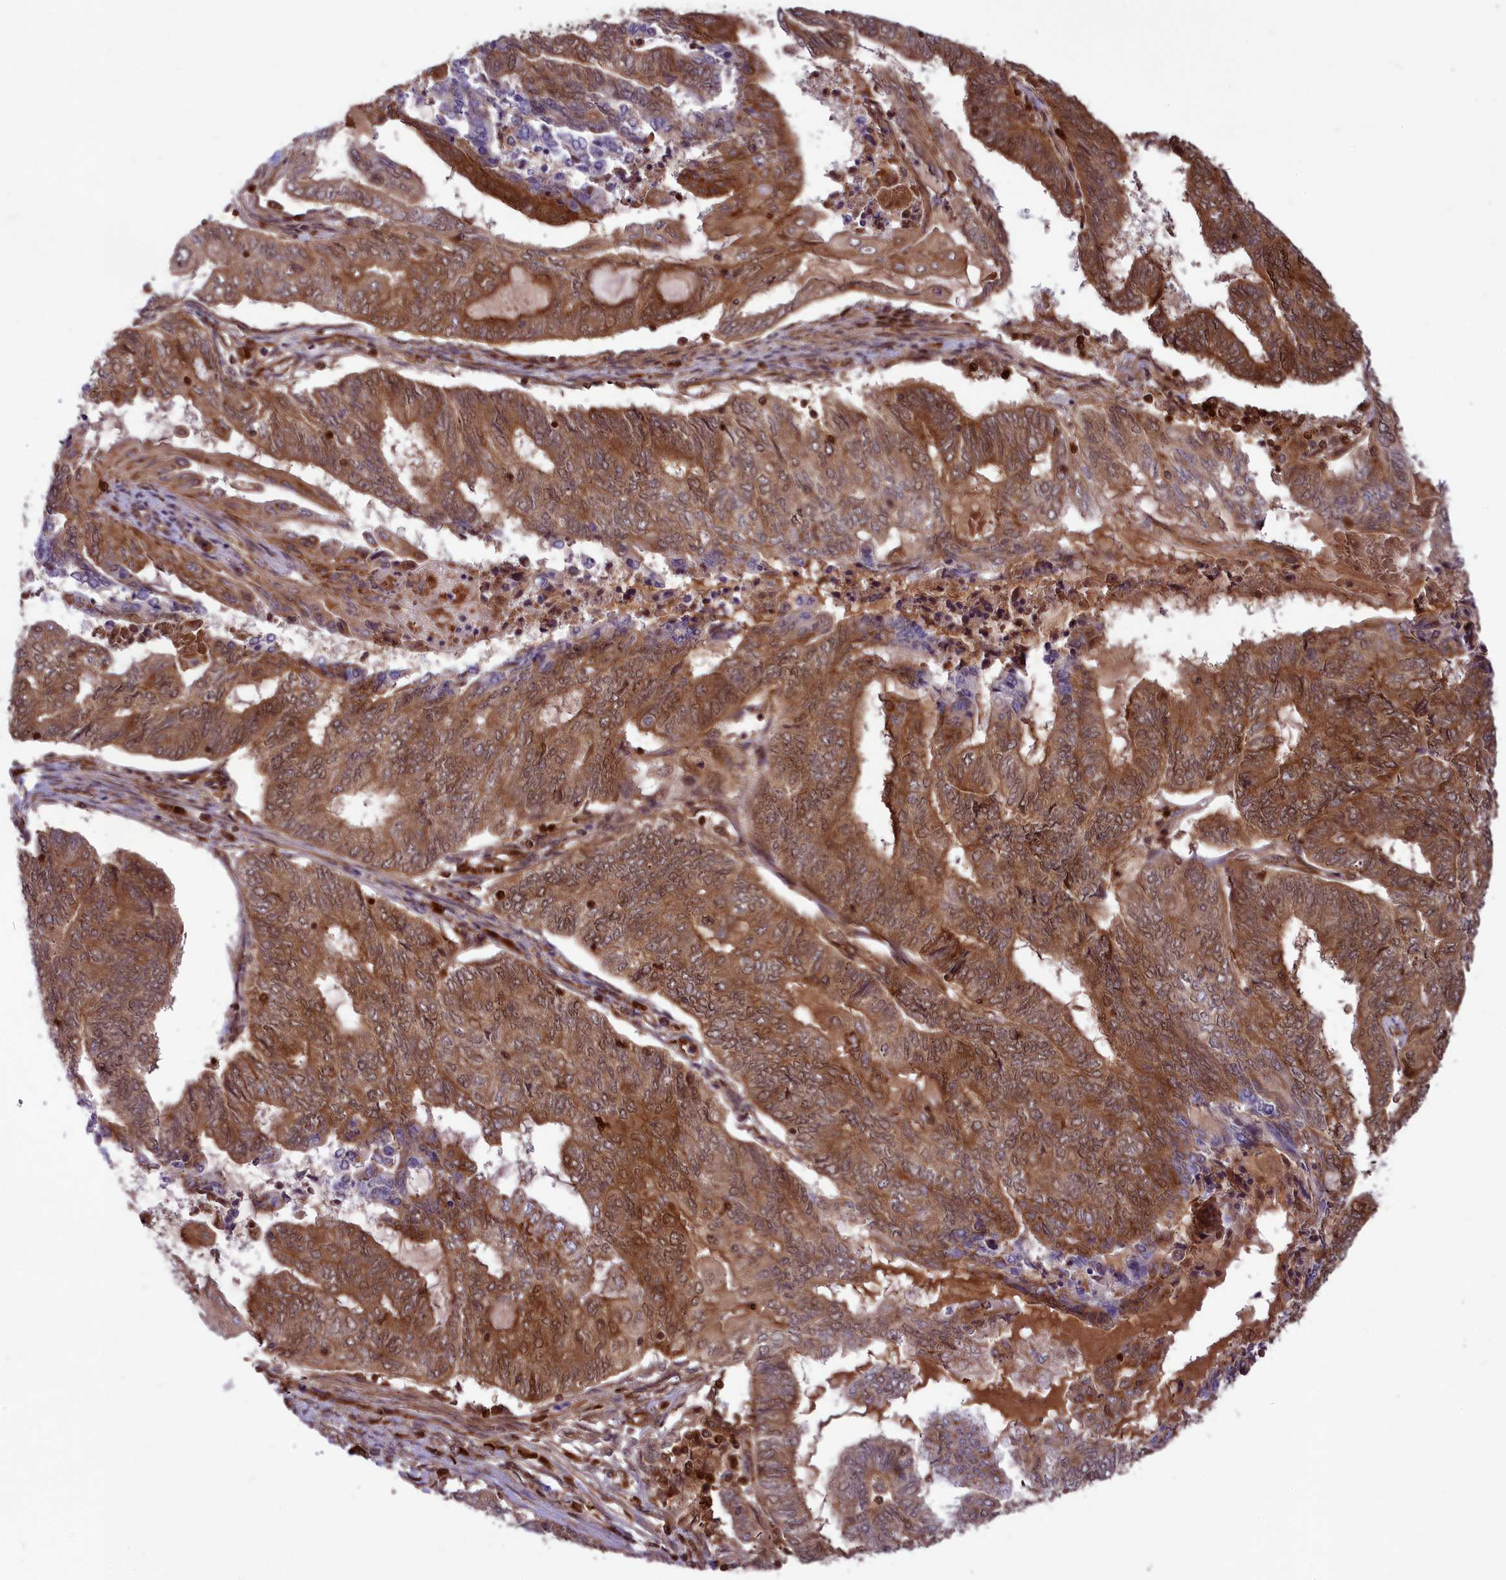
{"staining": {"intensity": "moderate", "quantity": ">75%", "location": "cytoplasmic/membranous,nuclear"}, "tissue": "endometrial cancer", "cell_type": "Tumor cells", "image_type": "cancer", "snomed": [{"axis": "morphology", "description": "Adenocarcinoma, NOS"}, {"axis": "topography", "description": "Uterus"}, {"axis": "topography", "description": "Endometrium"}], "caption": "The micrograph shows a brown stain indicating the presence of a protein in the cytoplasmic/membranous and nuclear of tumor cells in endometrial cancer.", "gene": "COX17", "patient": {"sex": "female", "age": 70}}